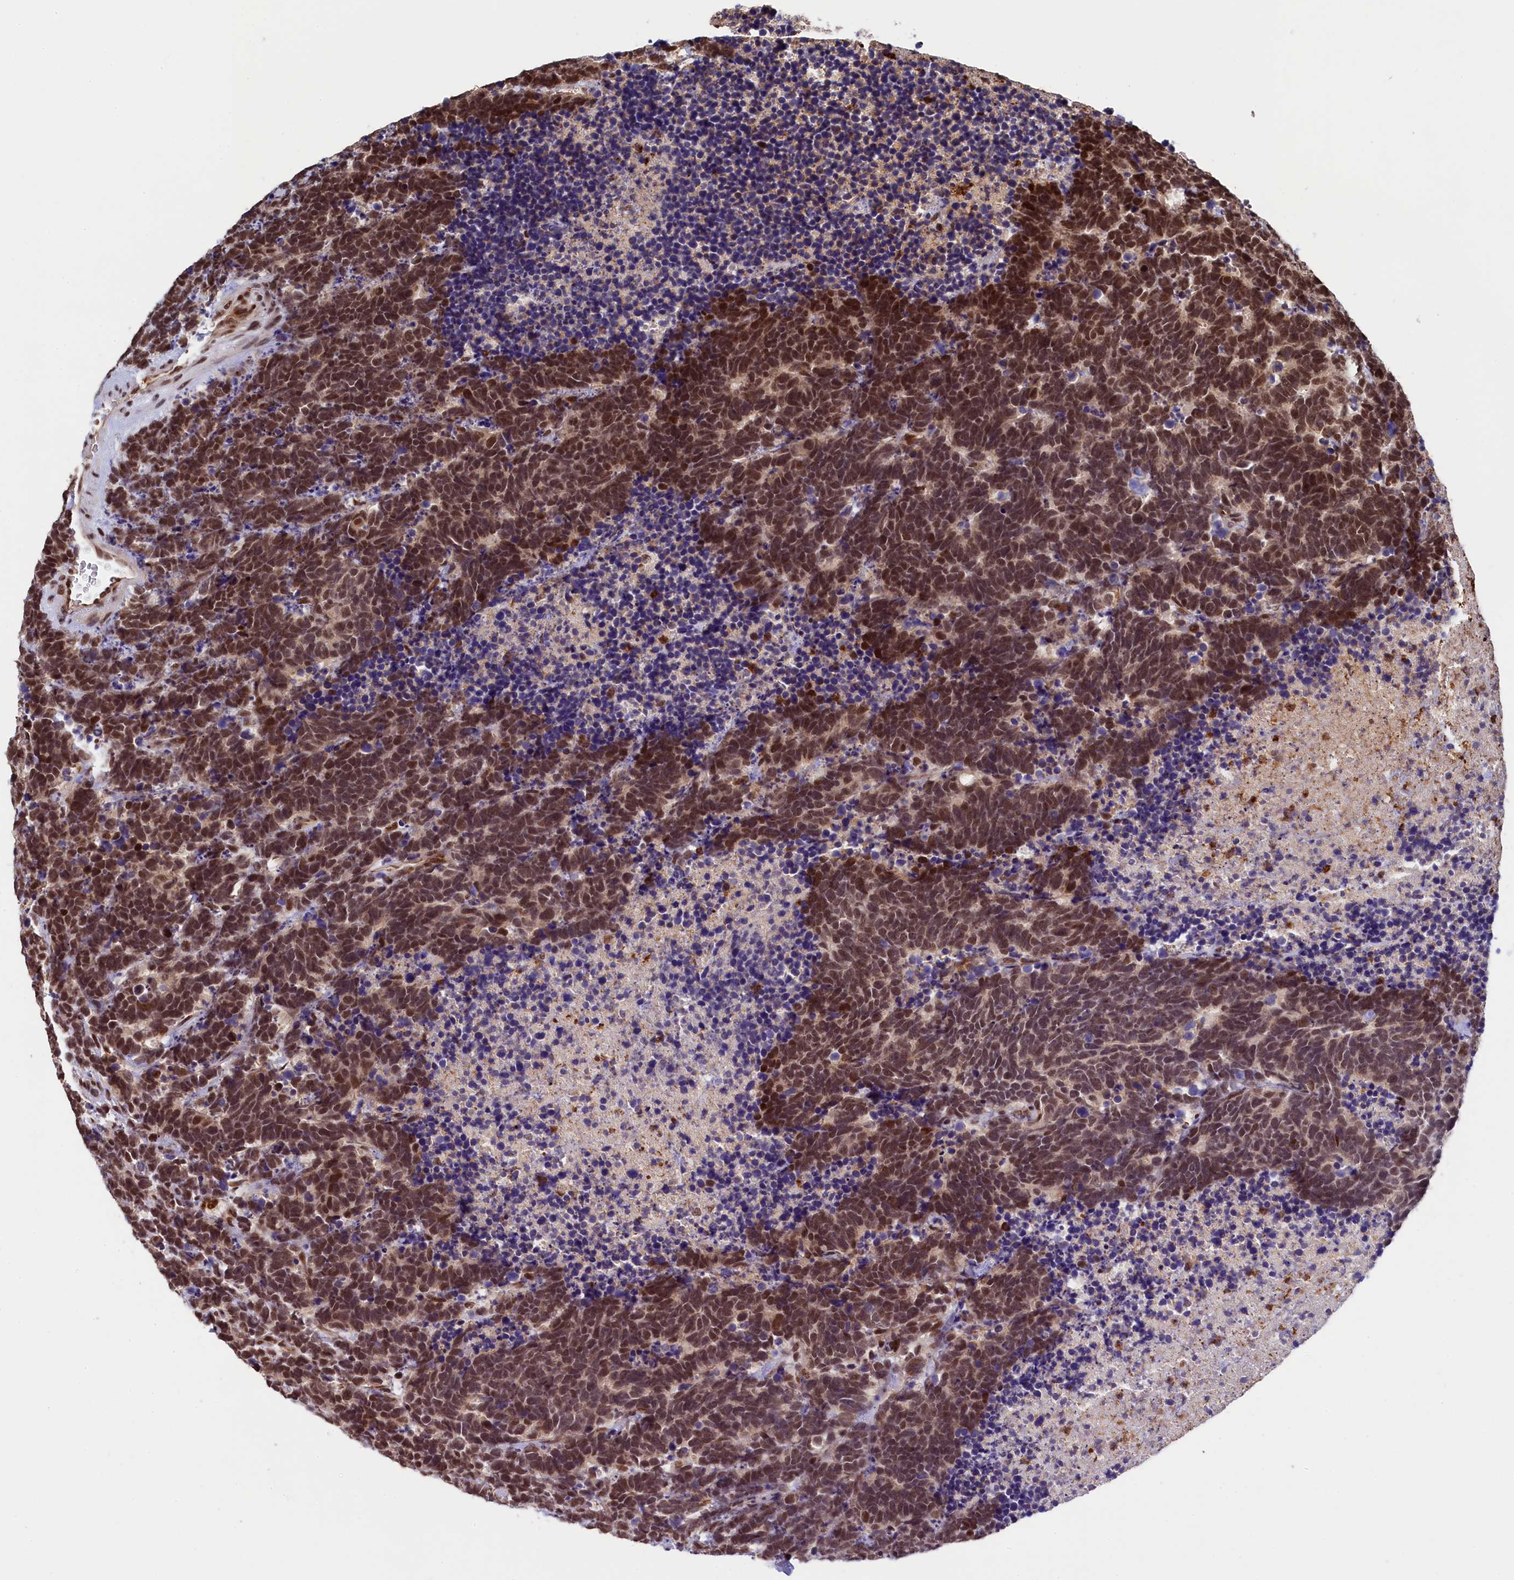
{"staining": {"intensity": "moderate", "quantity": ">75%", "location": "nuclear"}, "tissue": "carcinoid", "cell_type": "Tumor cells", "image_type": "cancer", "snomed": [{"axis": "morphology", "description": "Carcinoma, NOS"}, {"axis": "morphology", "description": "Carcinoid, malignant, NOS"}, {"axis": "topography", "description": "Urinary bladder"}], "caption": "Carcinoid (malignant) was stained to show a protein in brown. There is medium levels of moderate nuclear staining in approximately >75% of tumor cells. Nuclei are stained in blue.", "gene": "ADIG", "patient": {"sex": "male", "age": 57}}